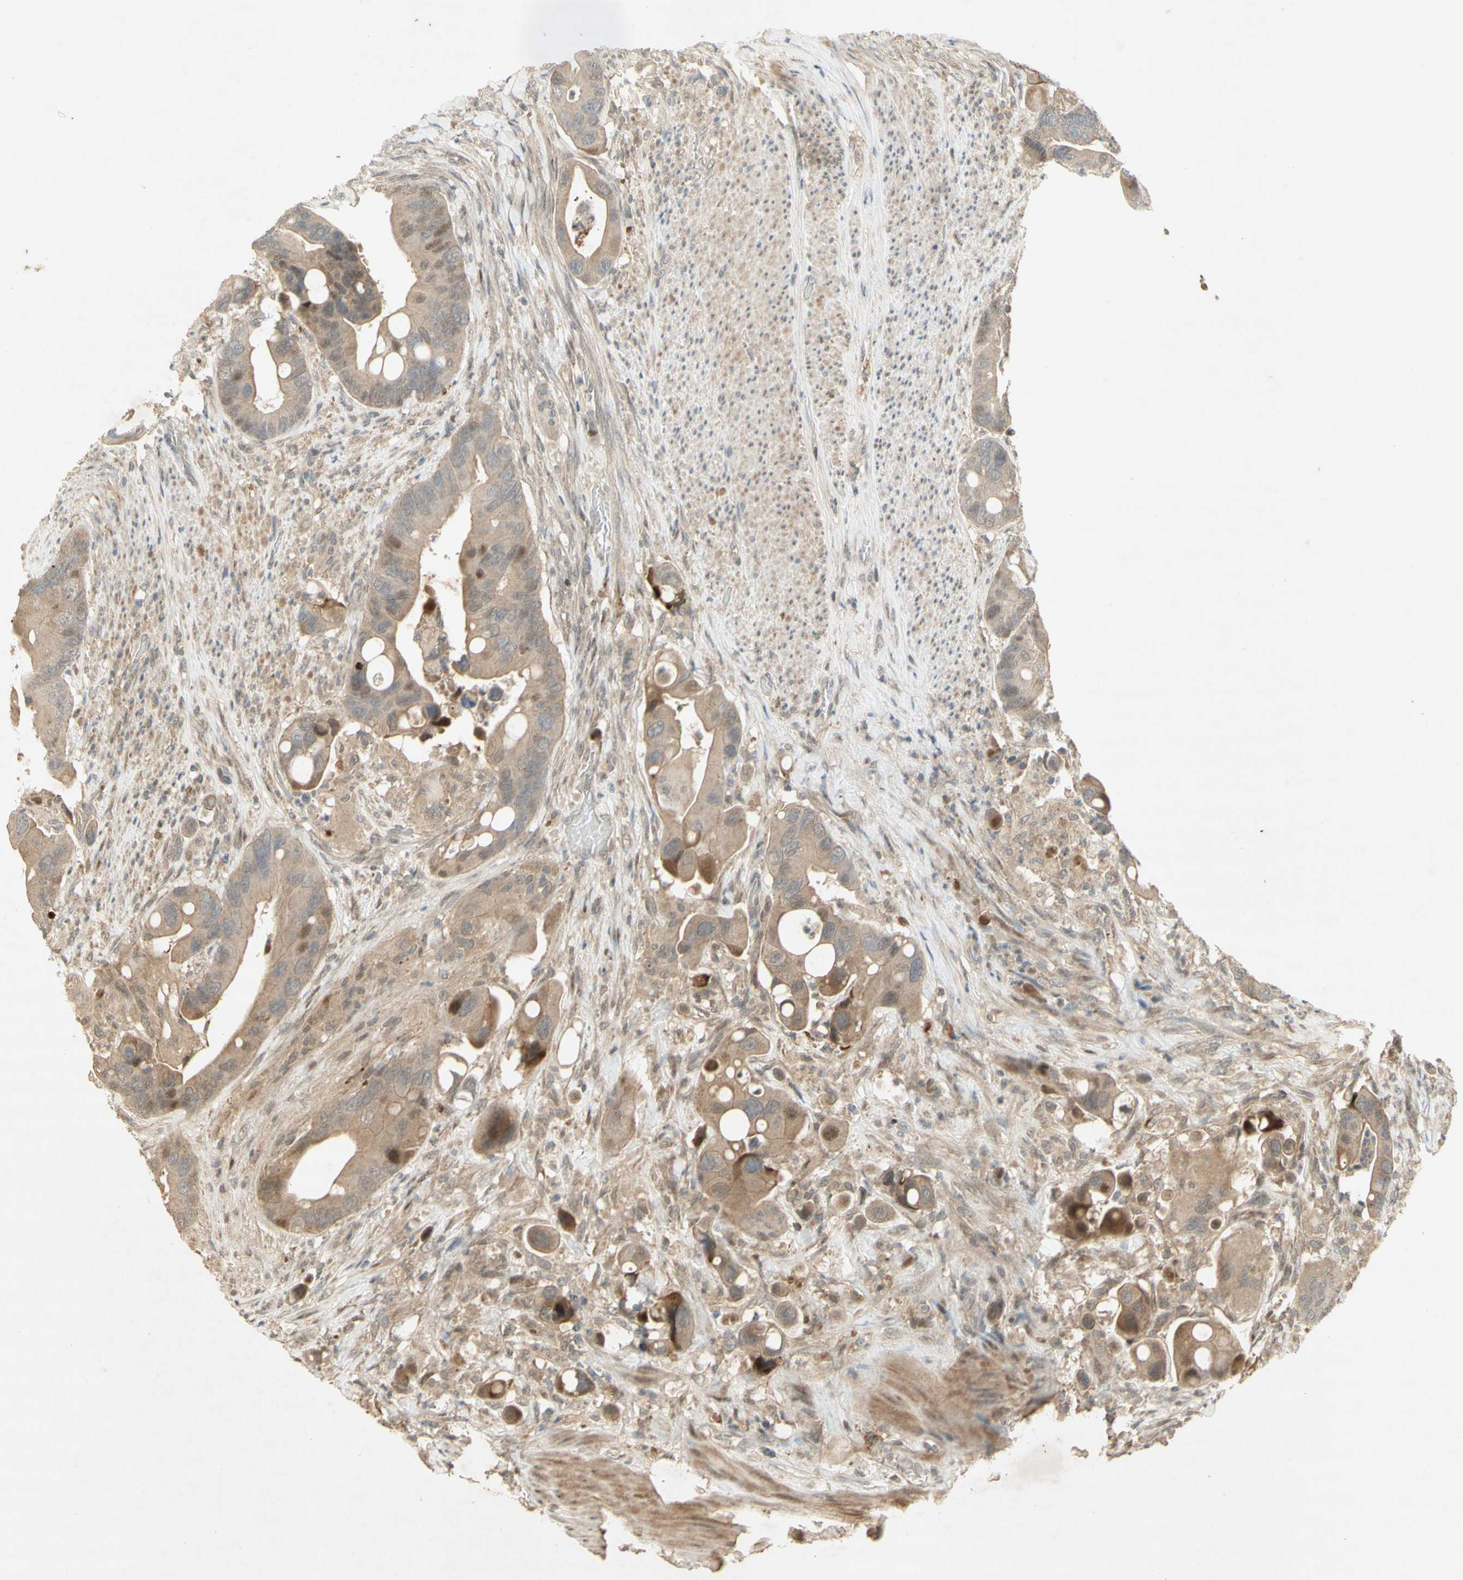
{"staining": {"intensity": "weak", "quantity": "25%-75%", "location": "cytoplasmic/membranous,nuclear"}, "tissue": "colorectal cancer", "cell_type": "Tumor cells", "image_type": "cancer", "snomed": [{"axis": "morphology", "description": "Adenocarcinoma, NOS"}, {"axis": "topography", "description": "Rectum"}], "caption": "Immunohistochemical staining of colorectal adenocarcinoma reveals weak cytoplasmic/membranous and nuclear protein expression in approximately 25%-75% of tumor cells.", "gene": "NRG4", "patient": {"sex": "female", "age": 57}}